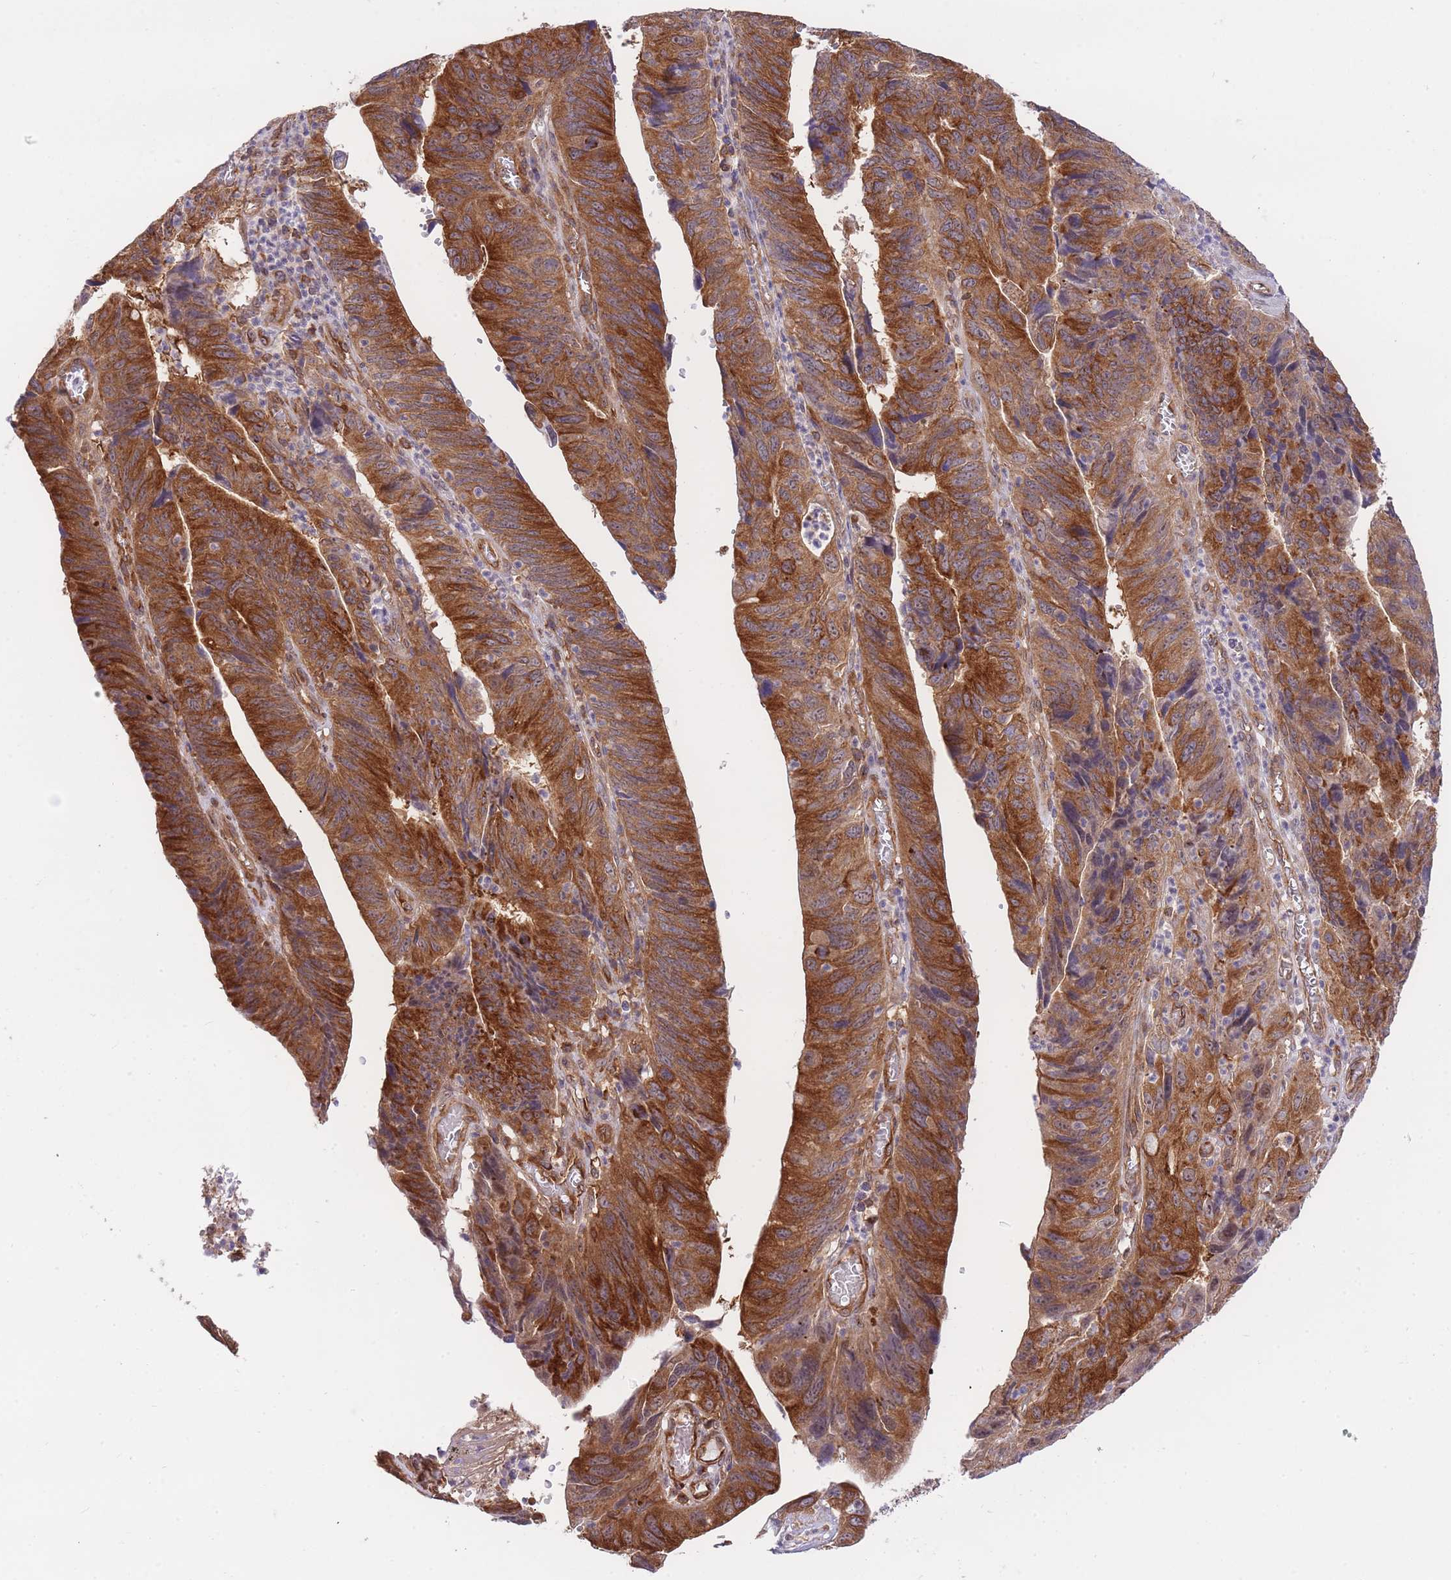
{"staining": {"intensity": "strong", "quantity": ">75%", "location": "cytoplasmic/membranous"}, "tissue": "stomach cancer", "cell_type": "Tumor cells", "image_type": "cancer", "snomed": [{"axis": "morphology", "description": "Adenocarcinoma, NOS"}, {"axis": "topography", "description": "Stomach"}], "caption": "Stomach cancer stained with immunohistochemistry displays strong cytoplasmic/membranous staining in about >75% of tumor cells.", "gene": "EXOSC8", "patient": {"sex": "male", "age": 59}}